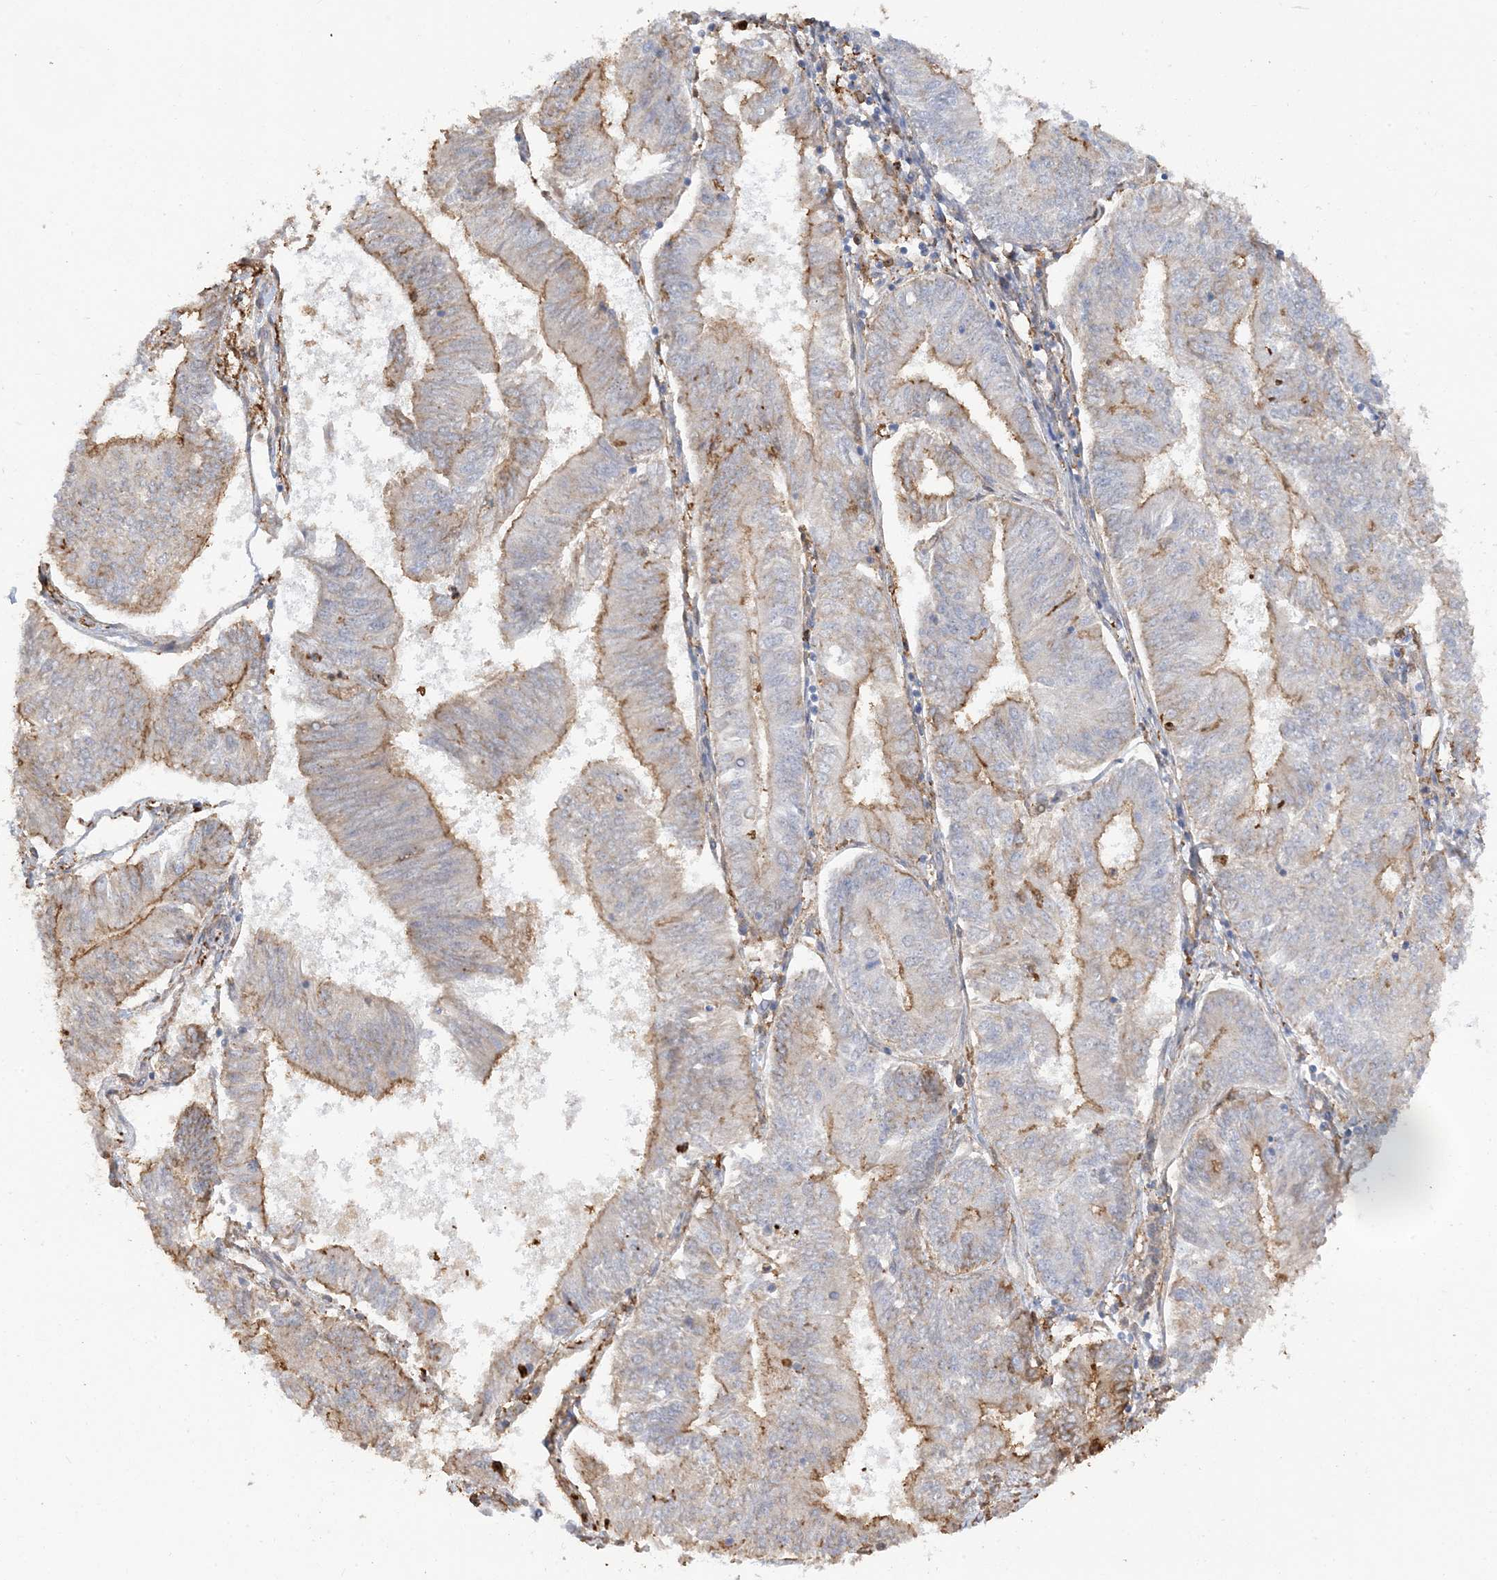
{"staining": {"intensity": "moderate", "quantity": "<25%", "location": "cytoplasmic/membranous"}, "tissue": "endometrial cancer", "cell_type": "Tumor cells", "image_type": "cancer", "snomed": [{"axis": "morphology", "description": "Adenocarcinoma, NOS"}, {"axis": "topography", "description": "Endometrium"}], "caption": "Immunohistochemistry (IHC) photomicrograph of neoplastic tissue: endometrial adenocarcinoma stained using immunohistochemistry (IHC) shows low levels of moderate protein expression localized specifically in the cytoplasmic/membranous of tumor cells, appearing as a cytoplasmic/membranous brown color.", "gene": "PHACTR2", "patient": {"sex": "female", "age": 58}}